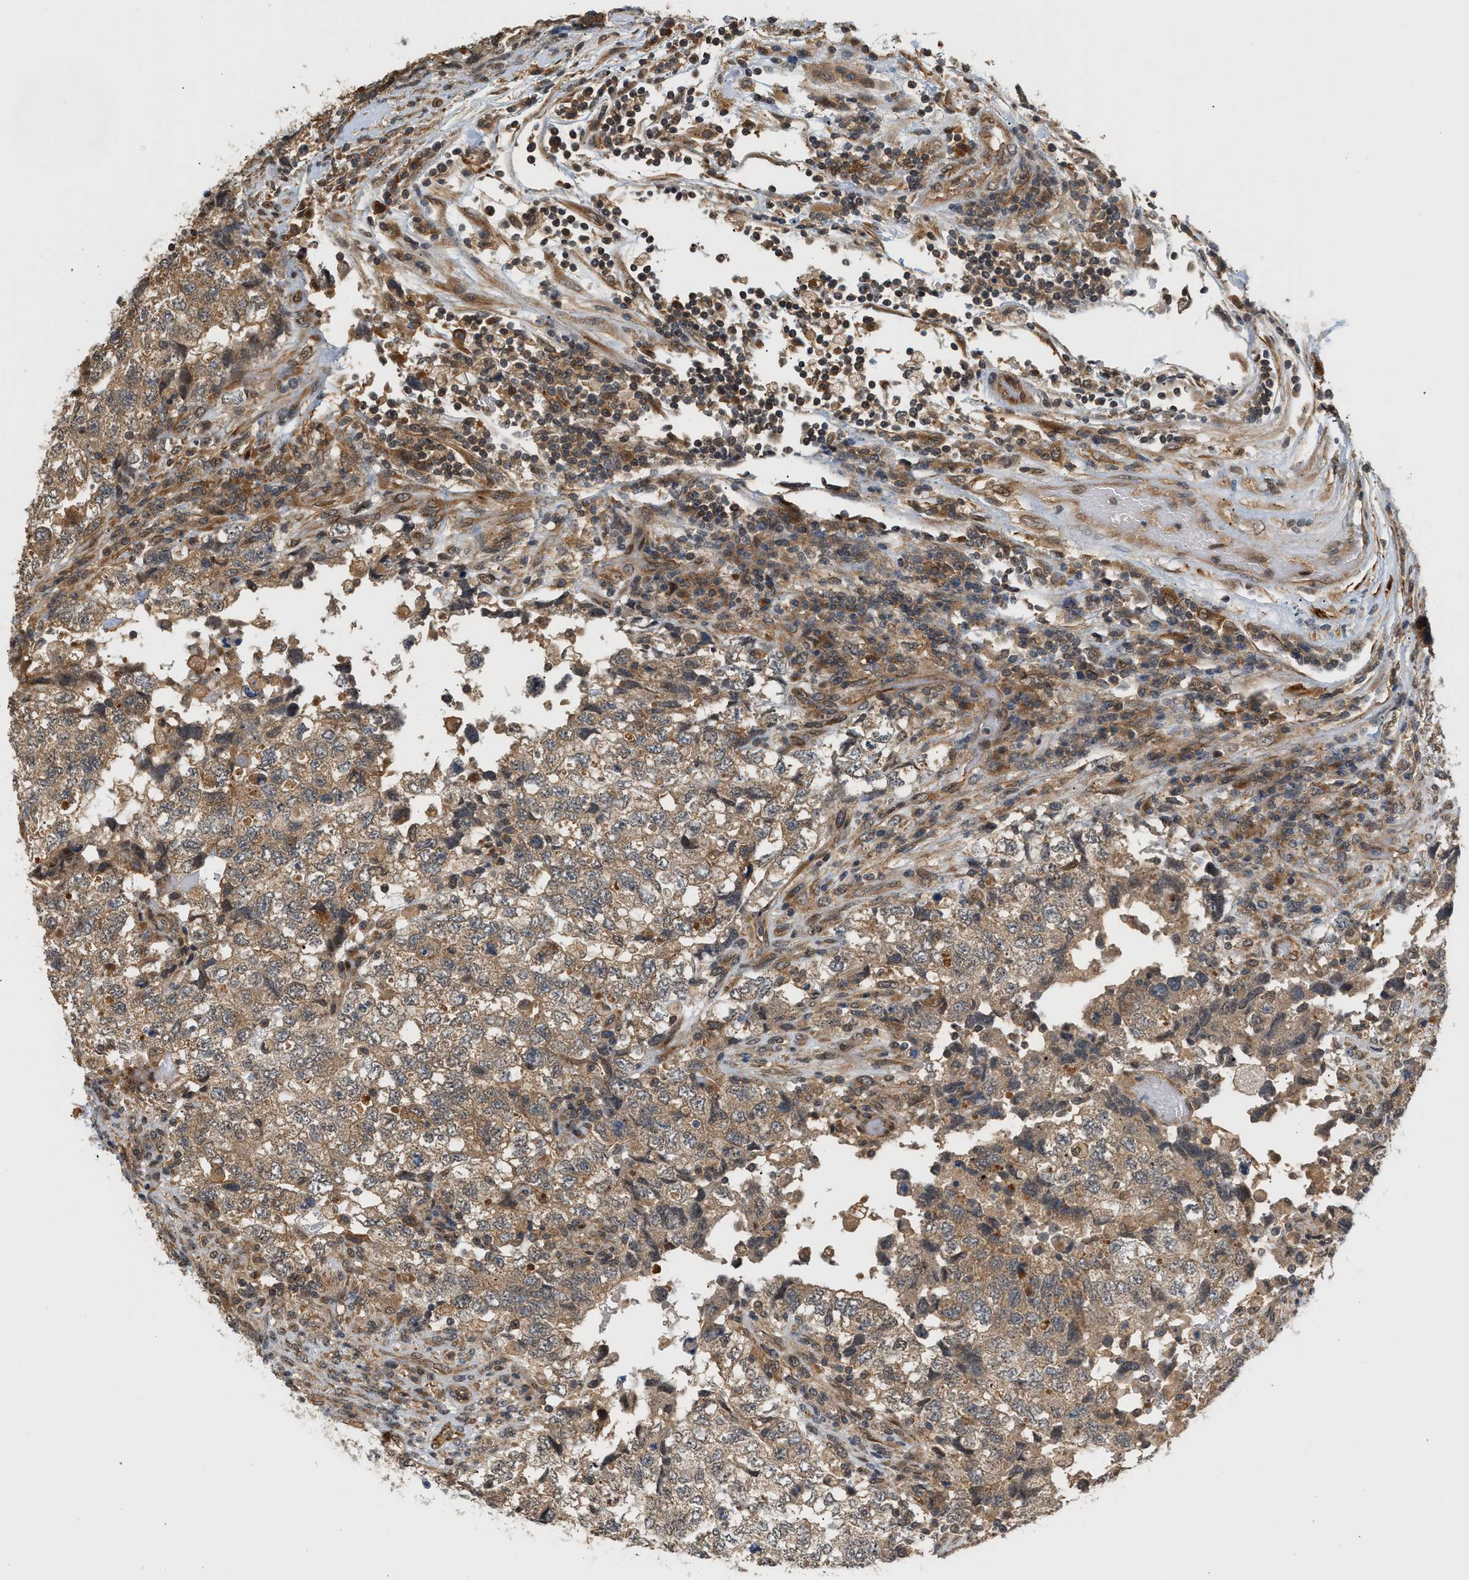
{"staining": {"intensity": "moderate", "quantity": ">75%", "location": "cytoplasmic/membranous"}, "tissue": "testis cancer", "cell_type": "Tumor cells", "image_type": "cancer", "snomed": [{"axis": "morphology", "description": "Carcinoma, Embryonal, NOS"}, {"axis": "topography", "description": "Testis"}], "caption": "DAB immunohistochemical staining of testis cancer demonstrates moderate cytoplasmic/membranous protein staining in approximately >75% of tumor cells.", "gene": "MAP2K5", "patient": {"sex": "male", "age": 36}}